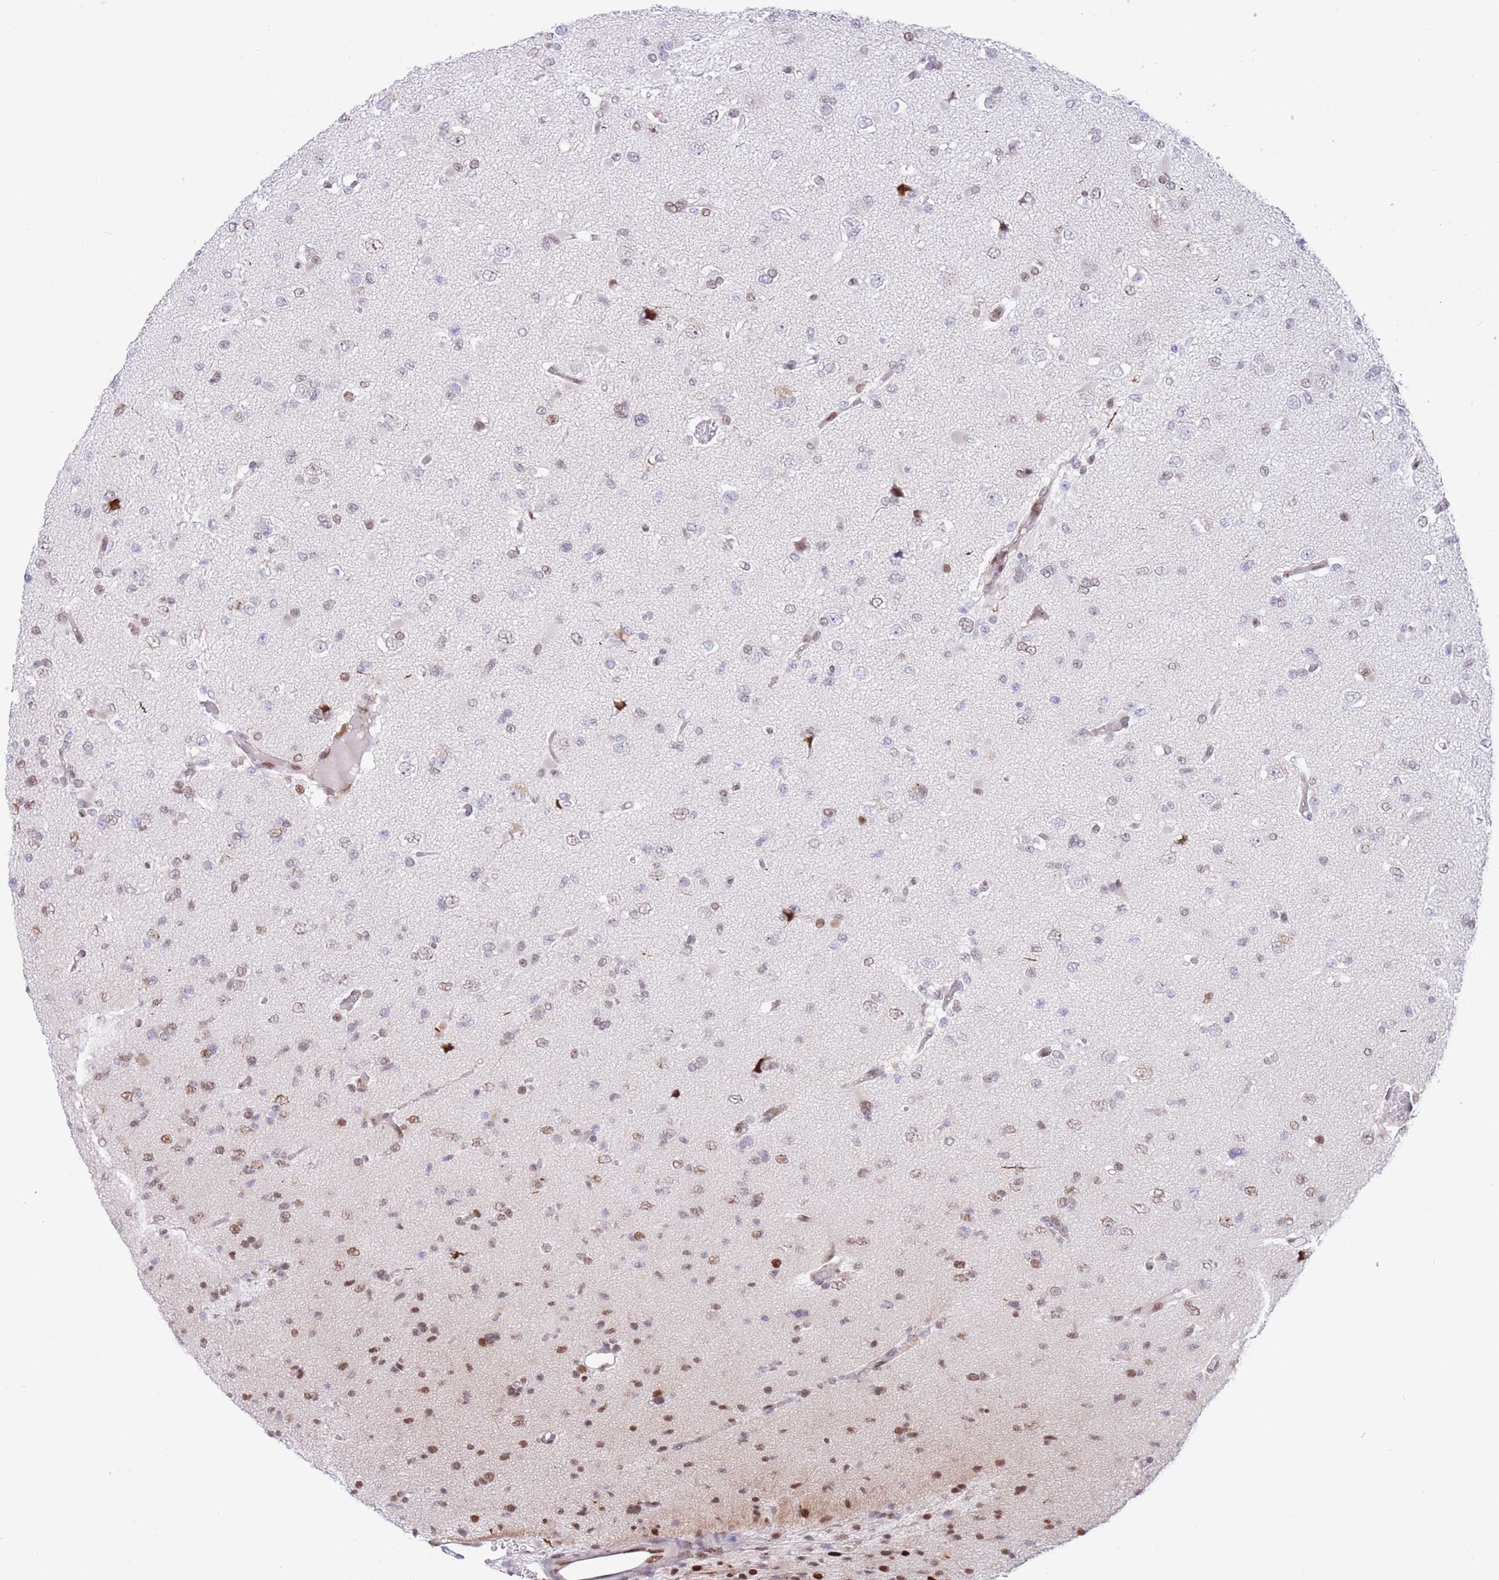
{"staining": {"intensity": "moderate", "quantity": "<25%", "location": "nuclear"}, "tissue": "glioma", "cell_type": "Tumor cells", "image_type": "cancer", "snomed": [{"axis": "morphology", "description": "Glioma, malignant, Low grade"}, {"axis": "topography", "description": "Brain"}], "caption": "There is low levels of moderate nuclear positivity in tumor cells of glioma, as demonstrated by immunohistochemical staining (brown color).", "gene": "DNAJC3", "patient": {"sex": "female", "age": 22}}